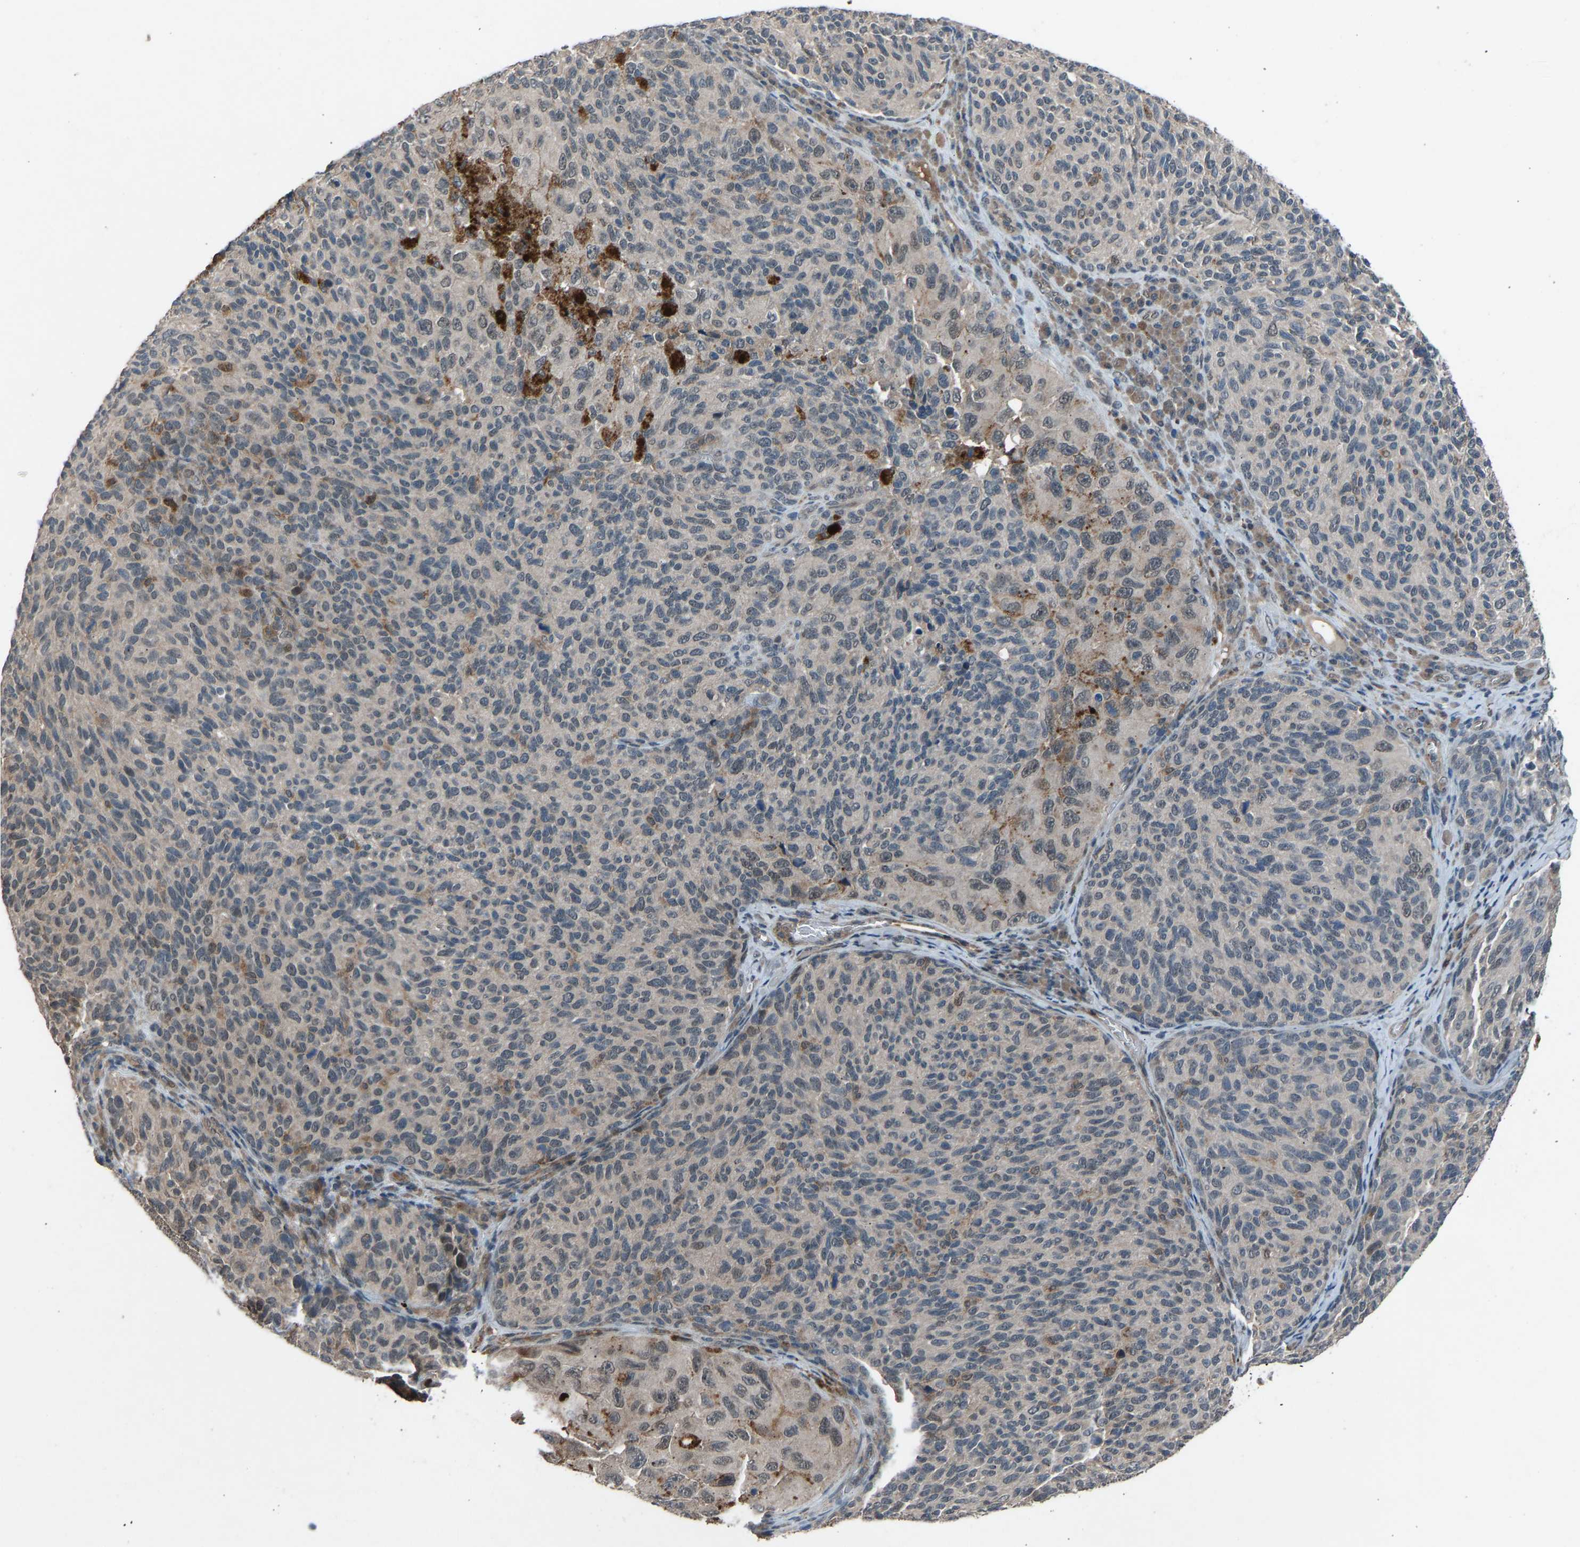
{"staining": {"intensity": "weak", "quantity": "25%-75%", "location": "cytoplasmic/membranous,nuclear"}, "tissue": "melanoma", "cell_type": "Tumor cells", "image_type": "cancer", "snomed": [{"axis": "morphology", "description": "Malignant melanoma, NOS"}, {"axis": "topography", "description": "Skin"}], "caption": "Melanoma stained for a protein (brown) shows weak cytoplasmic/membranous and nuclear positive expression in approximately 25%-75% of tumor cells.", "gene": "SLC43A1", "patient": {"sex": "female", "age": 73}}